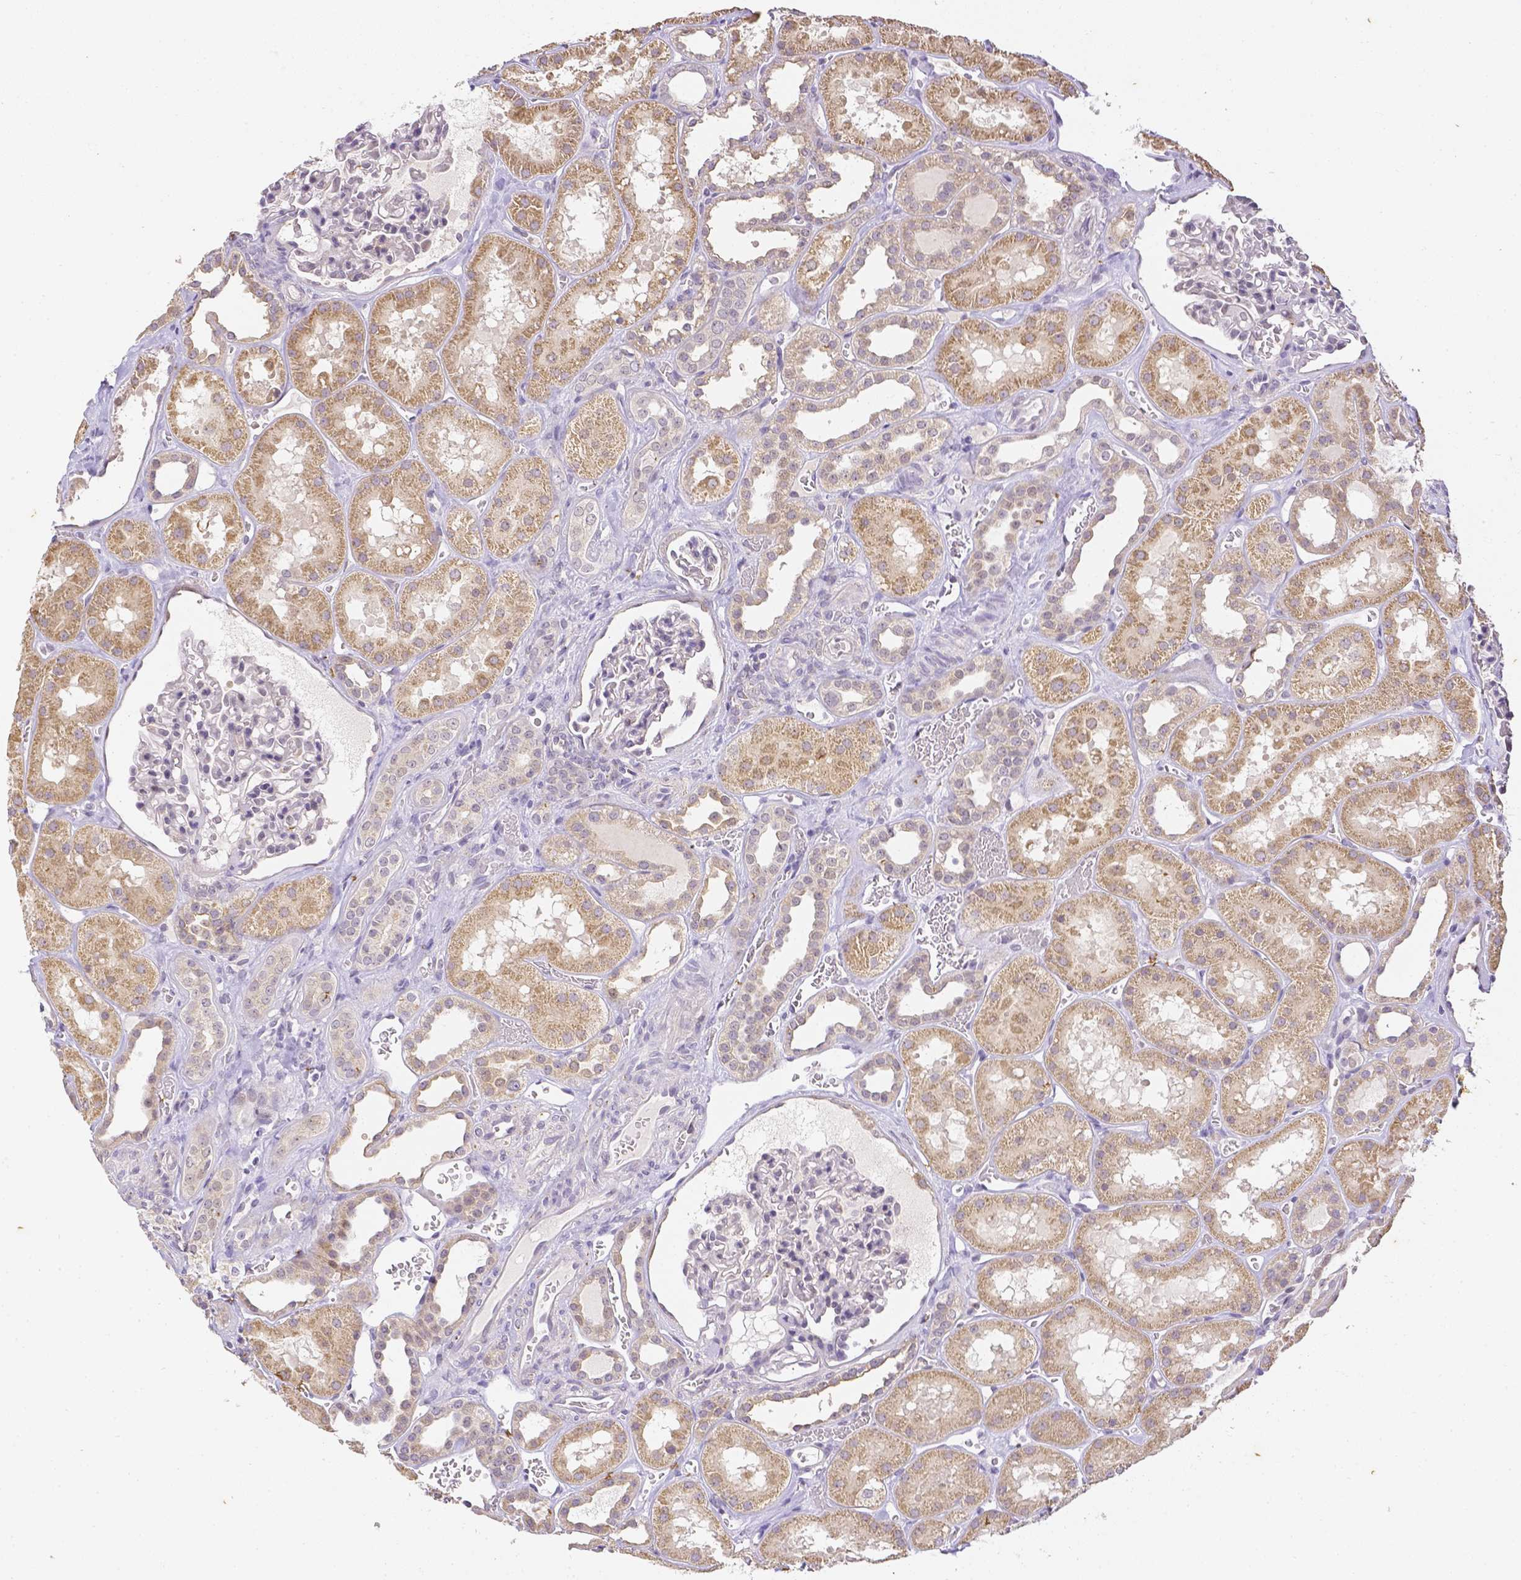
{"staining": {"intensity": "negative", "quantity": "none", "location": "none"}, "tissue": "kidney", "cell_type": "Cells in glomeruli", "image_type": "normal", "snomed": [{"axis": "morphology", "description": "Normal tissue, NOS"}, {"axis": "topography", "description": "Kidney"}], "caption": "Cells in glomeruli show no significant positivity in normal kidney.", "gene": "ZNF280B", "patient": {"sex": "female", "age": 41}}